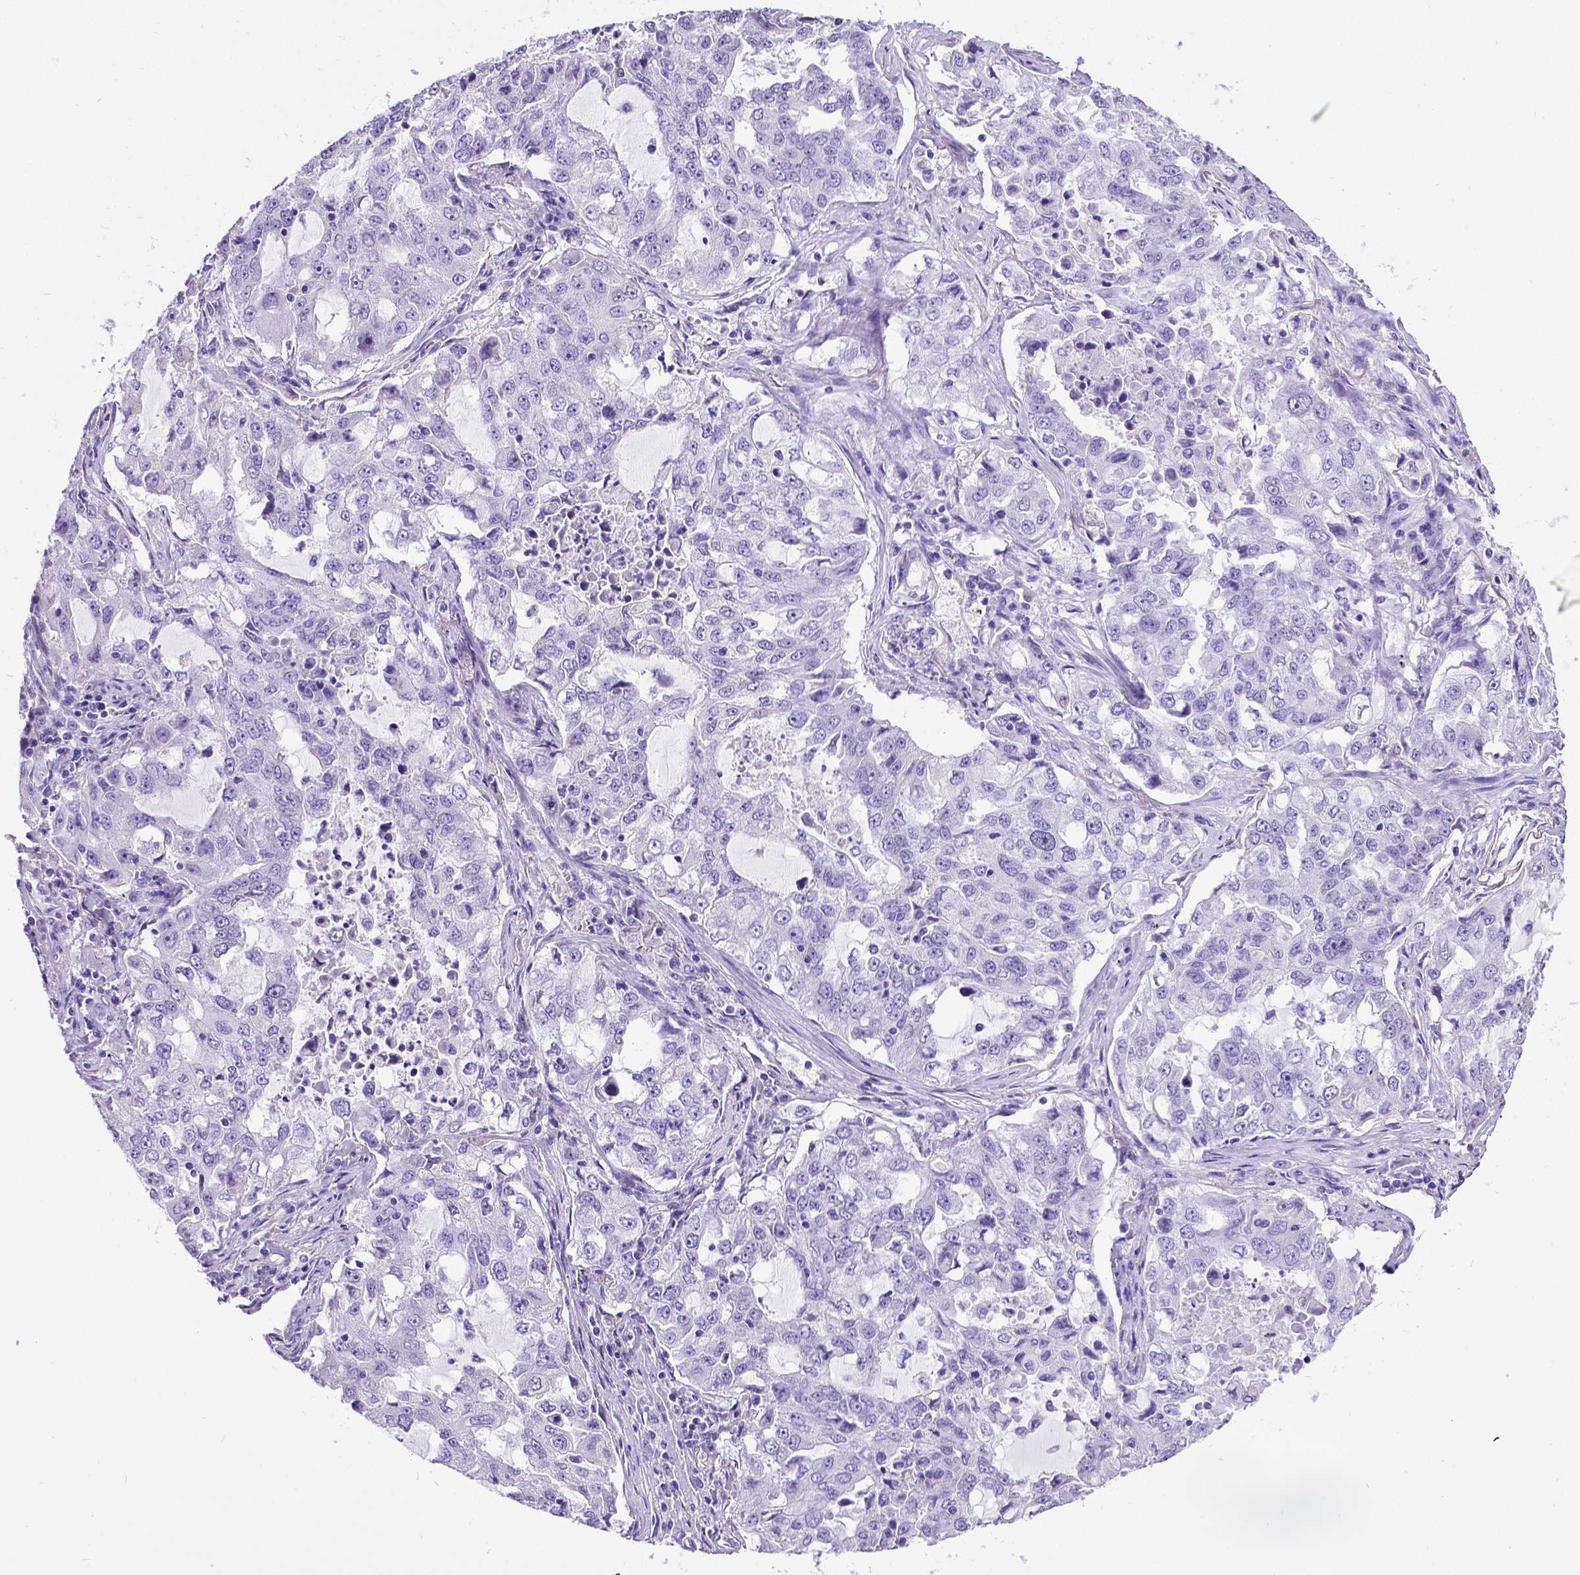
{"staining": {"intensity": "negative", "quantity": "none", "location": "none"}, "tissue": "lung cancer", "cell_type": "Tumor cells", "image_type": "cancer", "snomed": [{"axis": "morphology", "description": "Adenocarcinoma, NOS"}, {"axis": "topography", "description": "Lung"}], "caption": "An IHC micrograph of adenocarcinoma (lung) is shown. There is no staining in tumor cells of adenocarcinoma (lung).", "gene": "SATB2", "patient": {"sex": "female", "age": 61}}